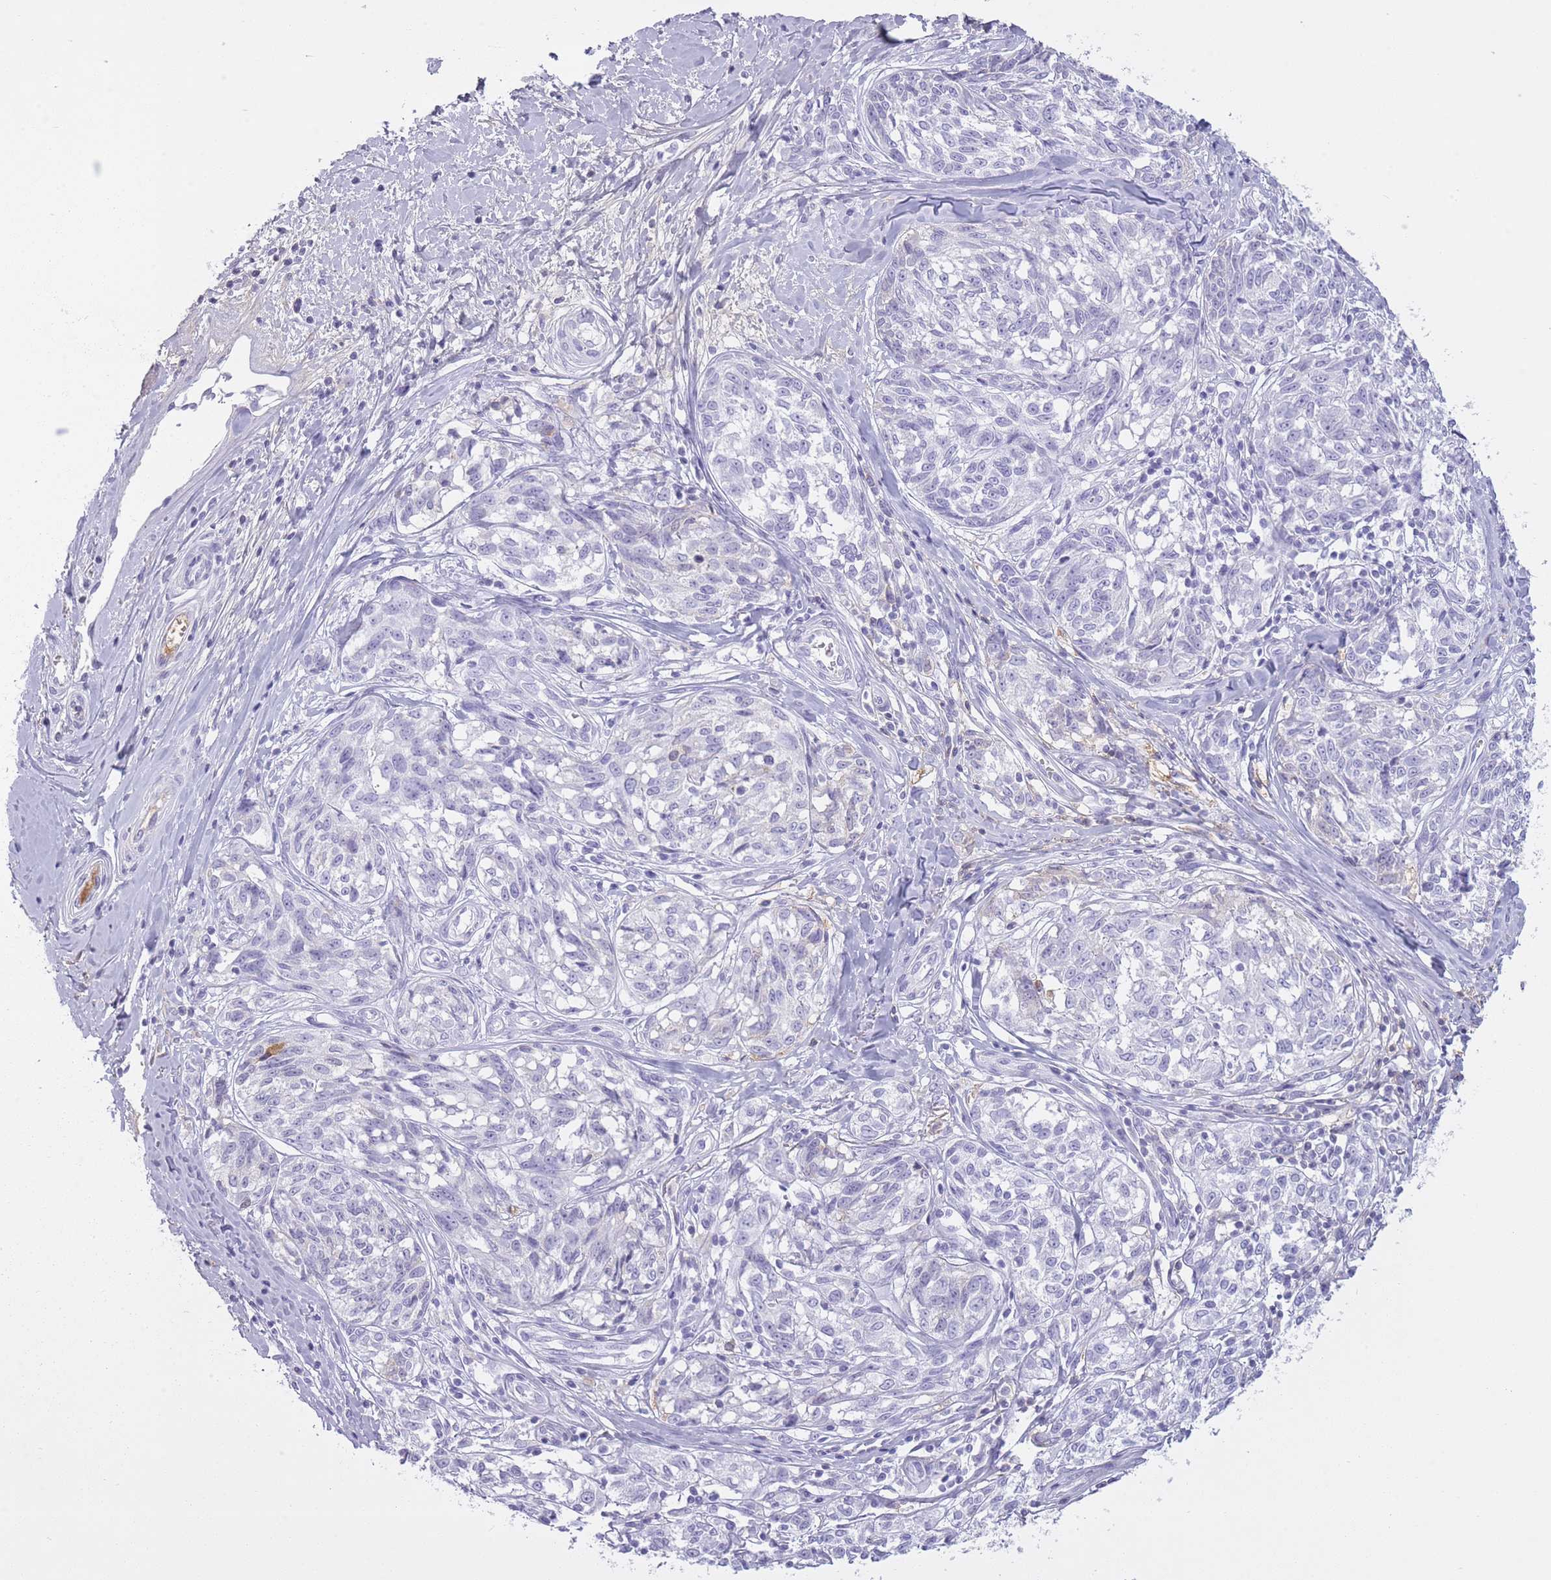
{"staining": {"intensity": "negative", "quantity": "none", "location": "none"}, "tissue": "melanoma", "cell_type": "Tumor cells", "image_type": "cancer", "snomed": [{"axis": "morphology", "description": "Normal tissue, NOS"}, {"axis": "morphology", "description": "Malignant melanoma, NOS"}, {"axis": "topography", "description": "Skin"}], "caption": "DAB immunohistochemical staining of human malignant melanoma demonstrates no significant staining in tumor cells.", "gene": "AP3S2", "patient": {"sex": "female", "age": 64}}